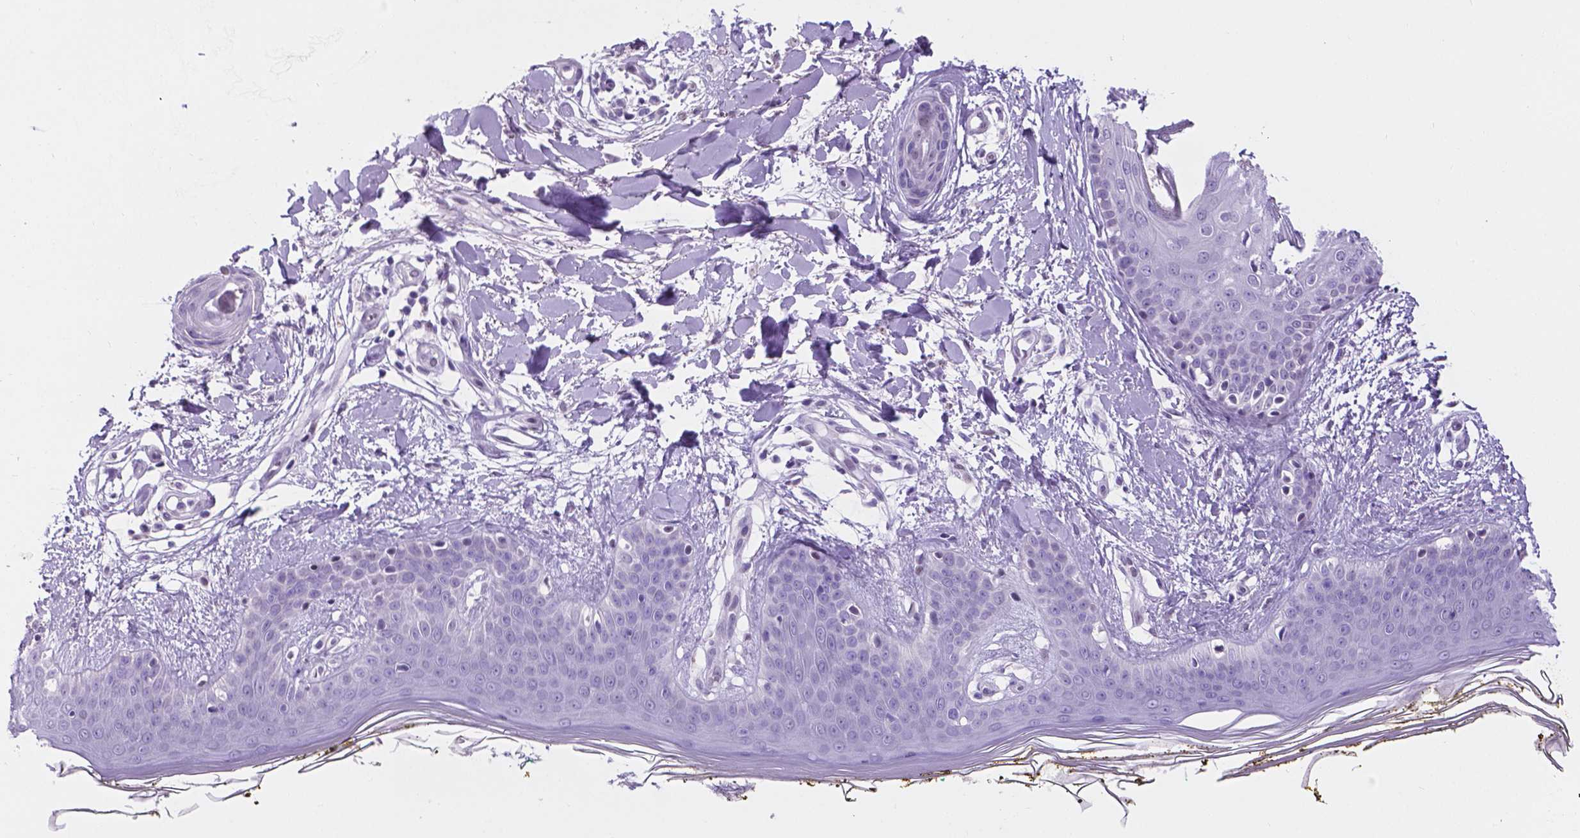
{"staining": {"intensity": "negative", "quantity": "none", "location": "none"}, "tissue": "skin", "cell_type": "Fibroblasts", "image_type": "normal", "snomed": [{"axis": "morphology", "description": "Normal tissue, NOS"}, {"axis": "topography", "description": "Skin"}], "caption": "High power microscopy micrograph of an IHC image of benign skin, revealing no significant expression in fibroblasts. (DAB (3,3'-diaminobenzidine) IHC with hematoxylin counter stain).", "gene": "TMEM210", "patient": {"sex": "female", "age": 34}}